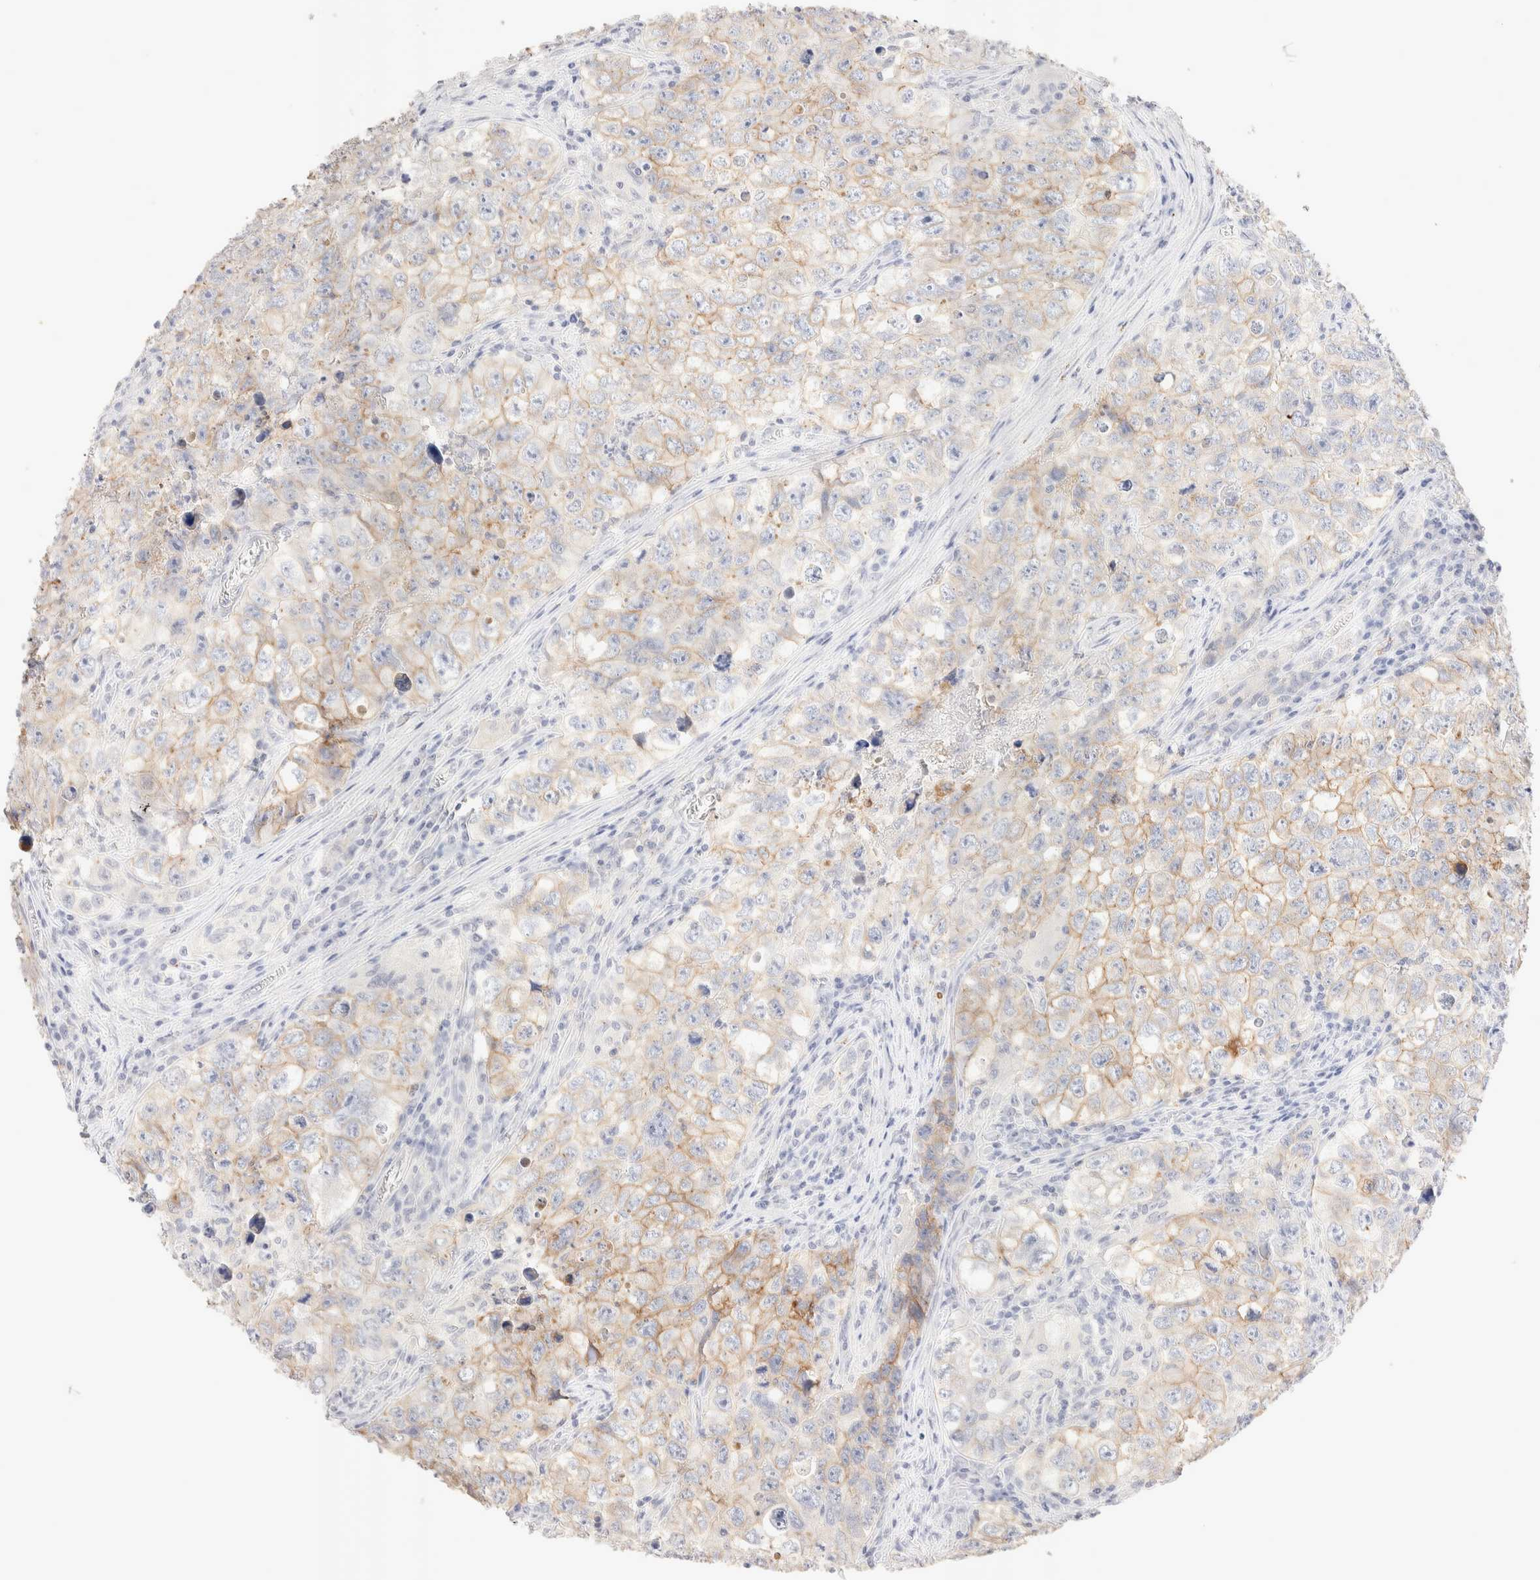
{"staining": {"intensity": "weak", "quantity": ">75%", "location": "cytoplasmic/membranous"}, "tissue": "testis cancer", "cell_type": "Tumor cells", "image_type": "cancer", "snomed": [{"axis": "morphology", "description": "Seminoma, NOS"}, {"axis": "morphology", "description": "Carcinoma, Embryonal, NOS"}, {"axis": "topography", "description": "Testis"}], "caption": "About >75% of tumor cells in testis seminoma exhibit weak cytoplasmic/membranous protein staining as visualized by brown immunohistochemical staining.", "gene": "EPCAM", "patient": {"sex": "male", "age": 43}}